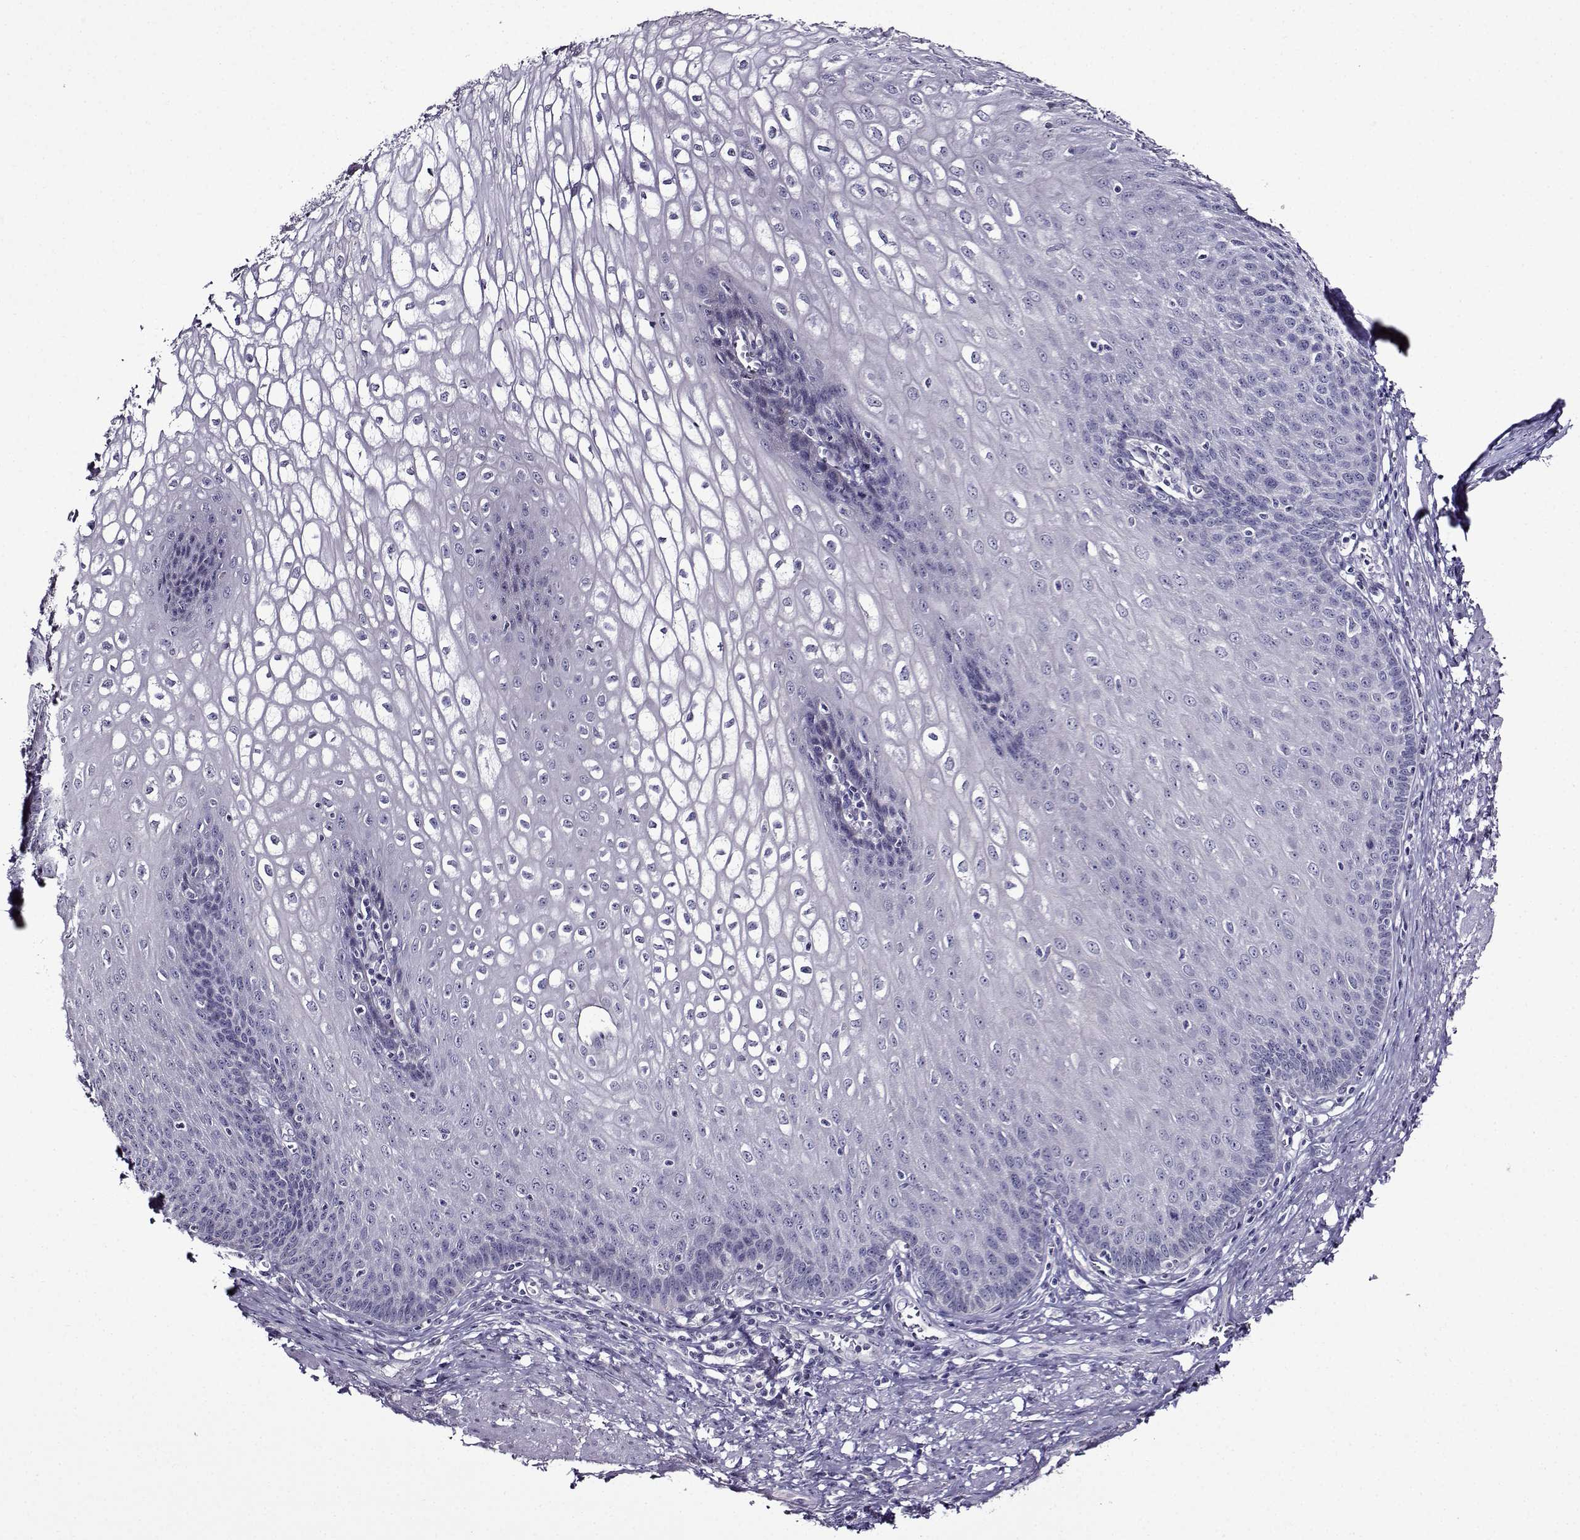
{"staining": {"intensity": "negative", "quantity": "none", "location": "none"}, "tissue": "esophagus", "cell_type": "Squamous epithelial cells", "image_type": "normal", "snomed": [{"axis": "morphology", "description": "Normal tissue, NOS"}, {"axis": "topography", "description": "Esophagus"}], "caption": "This is an immunohistochemistry (IHC) photomicrograph of normal human esophagus. There is no staining in squamous epithelial cells.", "gene": "TMEM266", "patient": {"sex": "male", "age": 58}}